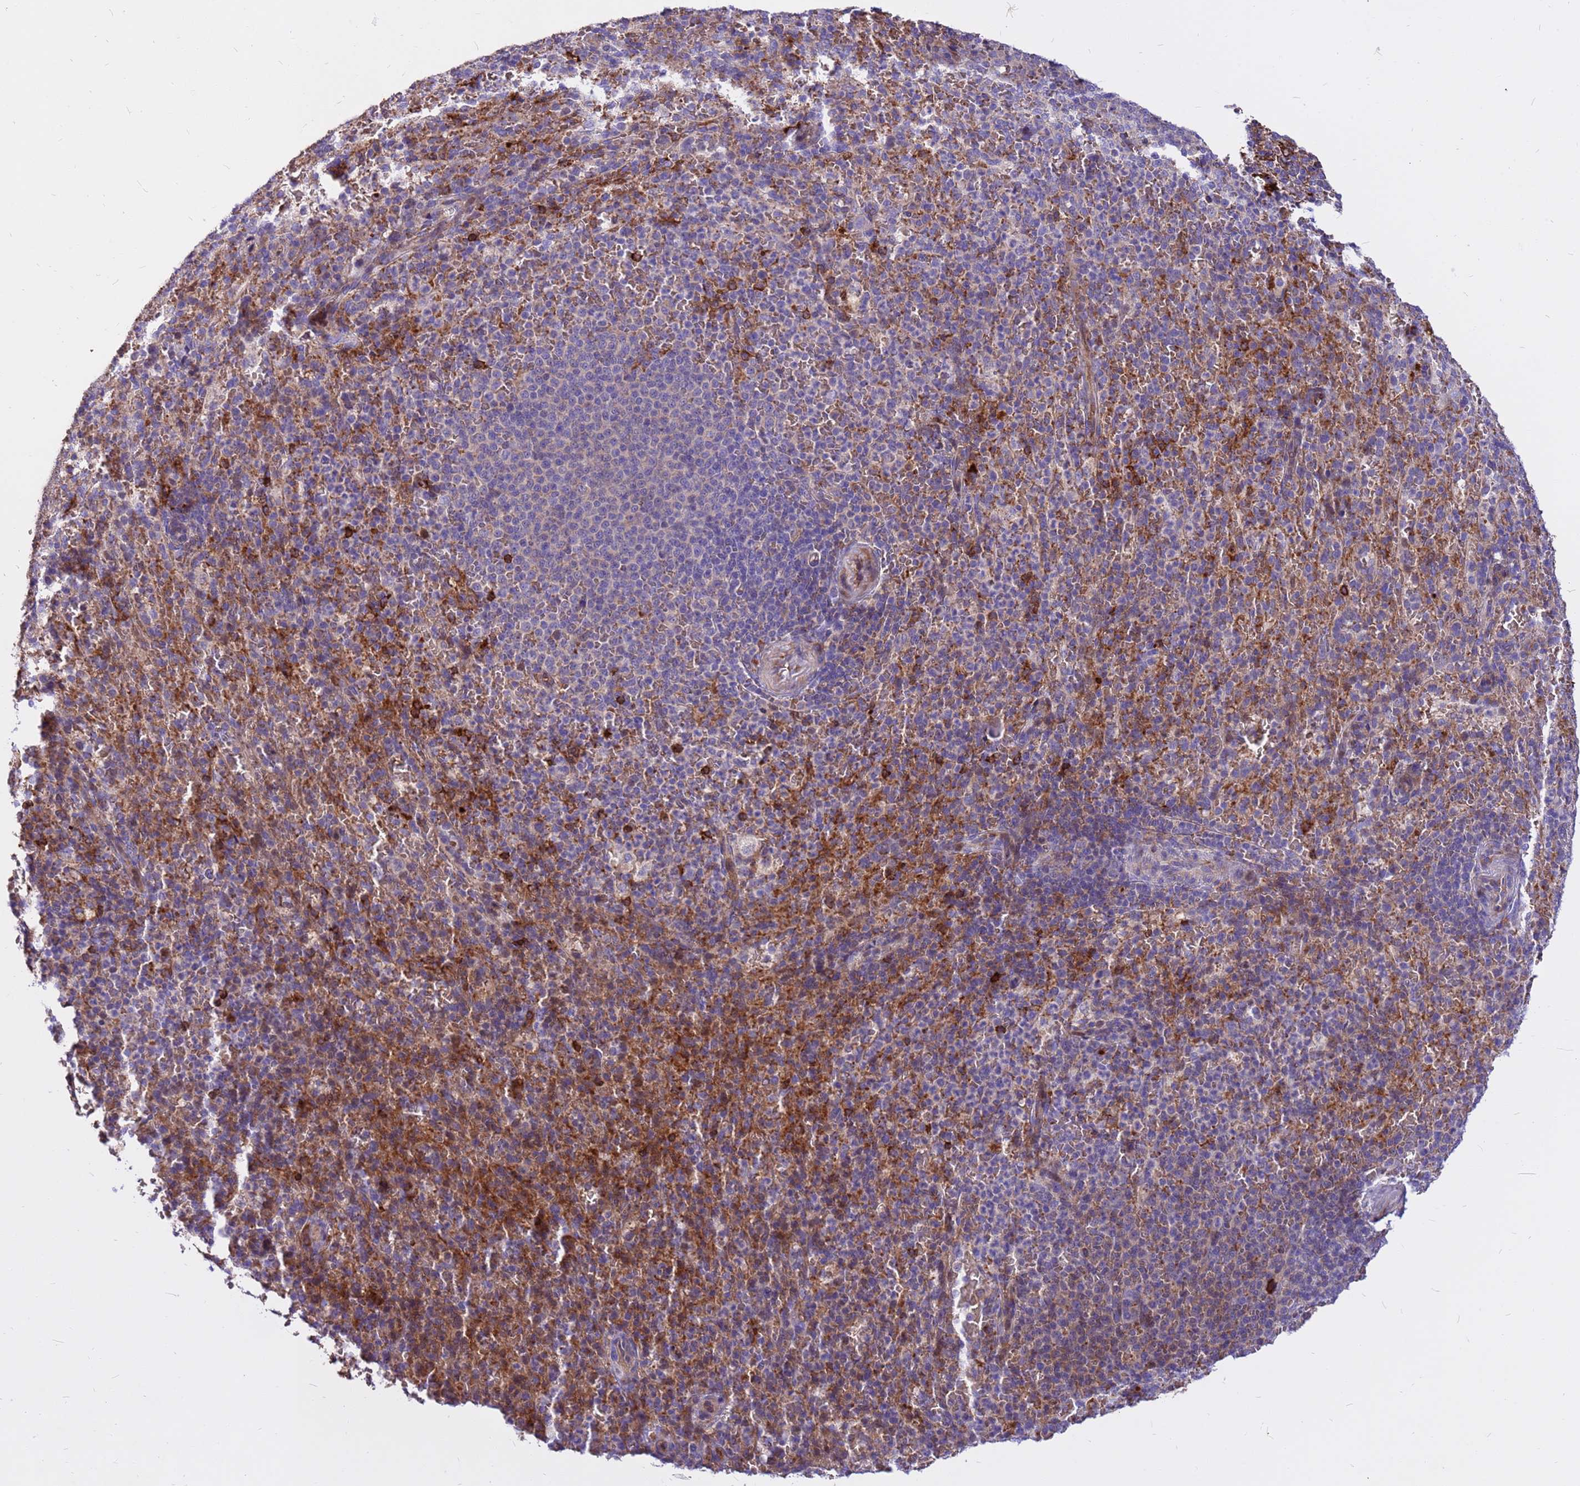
{"staining": {"intensity": "strong", "quantity": "<25%", "location": "cytoplasmic/membranous"}, "tissue": "spleen", "cell_type": "Cells in red pulp", "image_type": "normal", "snomed": [{"axis": "morphology", "description": "Normal tissue, NOS"}, {"axis": "topography", "description": "Spleen"}], "caption": "Immunohistochemistry (IHC) image of normal spleen: human spleen stained using IHC displays medium levels of strong protein expression localized specifically in the cytoplasmic/membranous of cells in red pulp, appearing as a cytoplasmic/membranous brown color.", "gene": "ZNF669", "patient": {"sex": "female", "age": 21}}